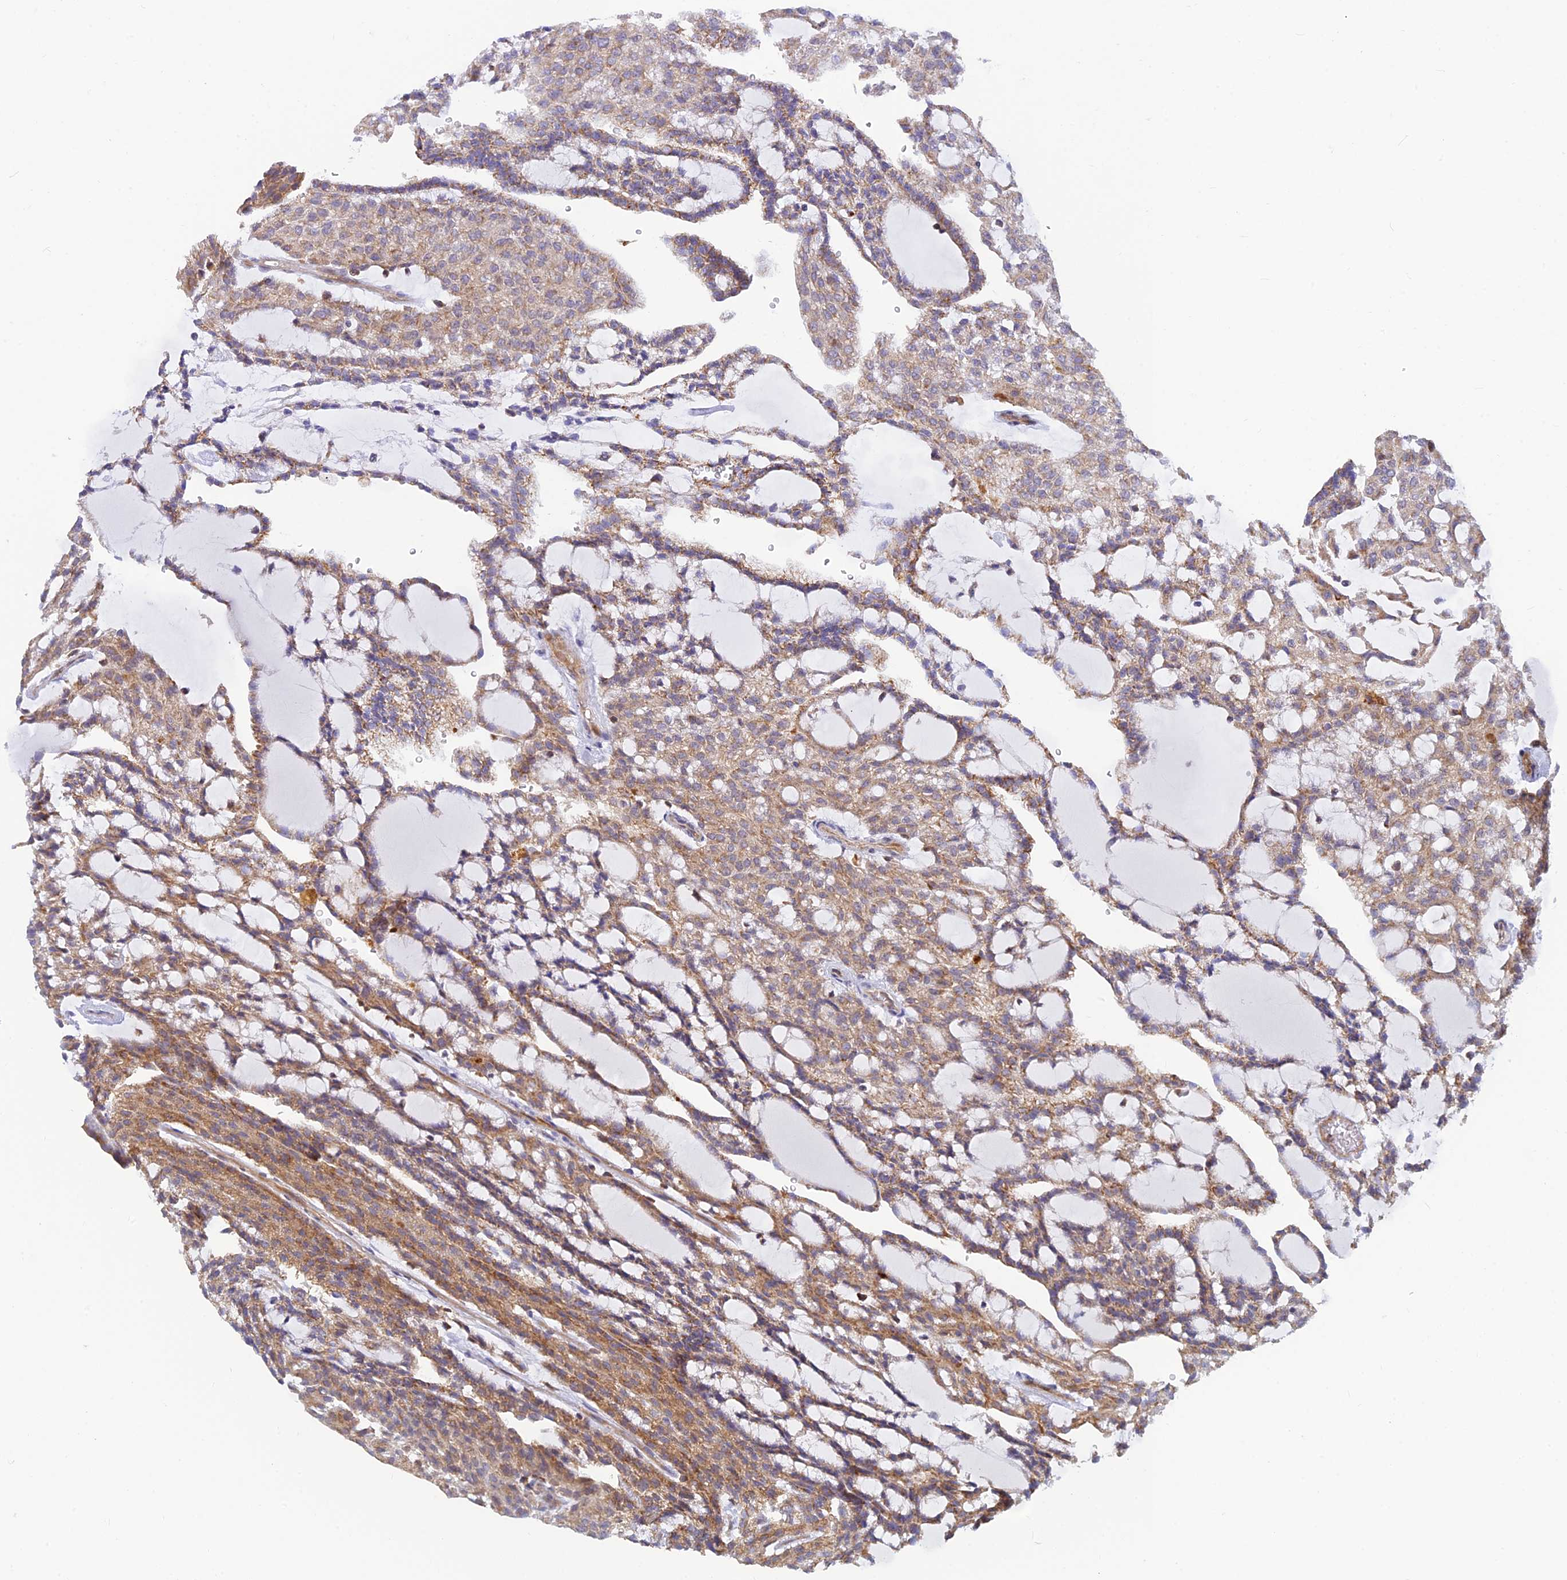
{"staining": {"intensity": "moderate", "quantity": ">75%", "location": "cytoplasmic/membranous"}, "tissue": "renal cancer", "cell_type": "Tumor cells", "image_type": "cancer", "snomed": [{"axis": "morphology", "description": "Adenocarcinoma, NOS"}, {"axis": "topography", "description": "Kidney"}], "caption": "Tumor cells show medium levels of moderate cytoplasmic/membranous expression in approximately >75% of cells in renal adenocarcinoma.", "gene": "LYSMD2", "patient": {"sex": "male", "age": 63}}